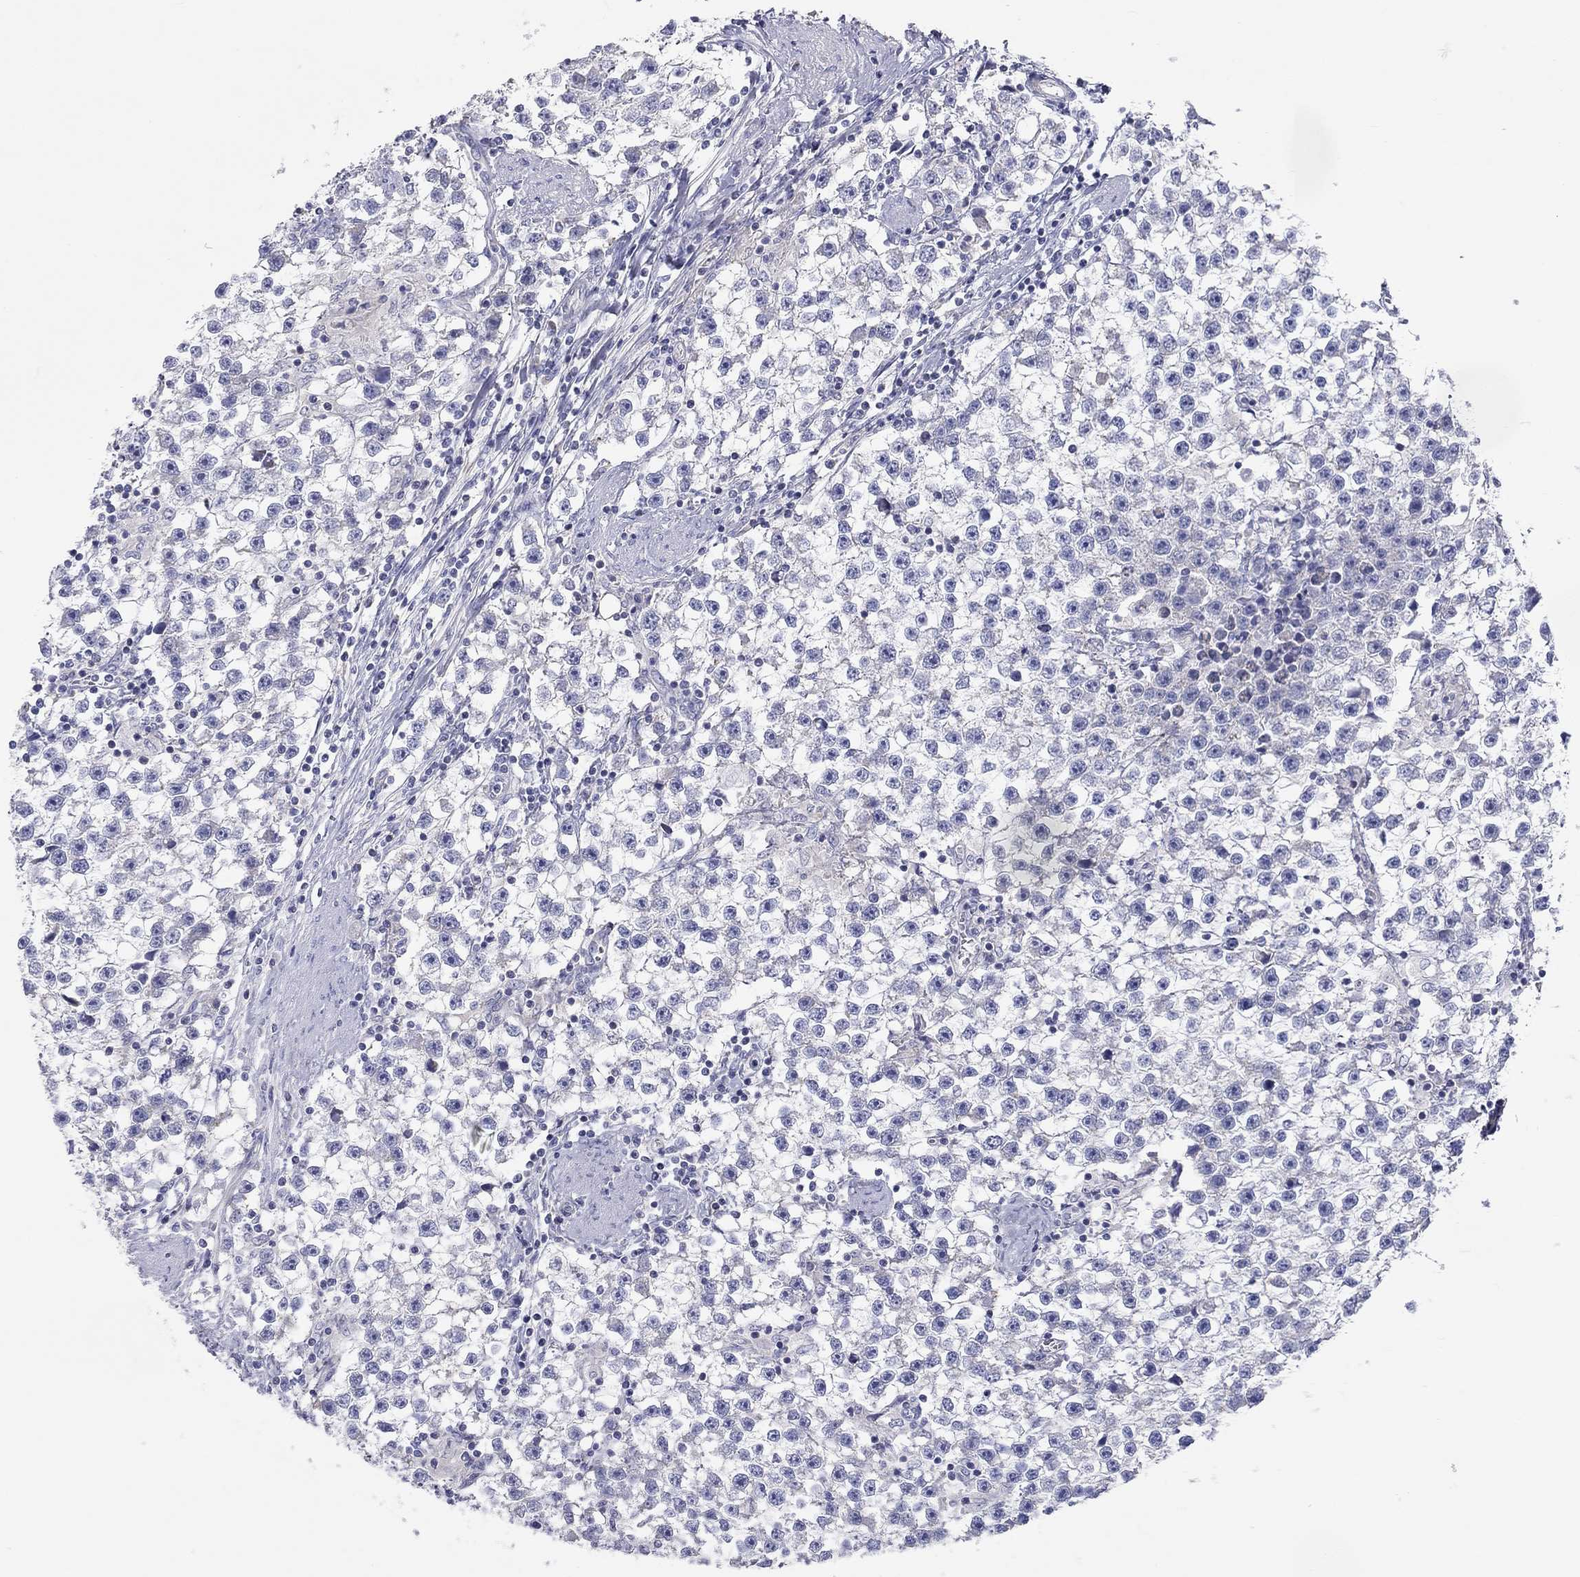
{"staining": {"intensity": "negative", "quantity": "none", "location": "none"}, "tissue": "testis cancer", "cell_type": "Tumor cells", "image_type": "cancer", "snomed": [{"axis": "morphology", "description": "Seminoma, NOS"}, {"axis": "topography", "description": "Testis"}], "caption": "Protein analysis of testis cancer (seminoma) reveals no significant staining in tumor cells. (DAB (3,3'-diaminobenzidine) IHC, high magnification).", "gene": "RCAN1", "patient": {"sex": "male", "age": 59}}